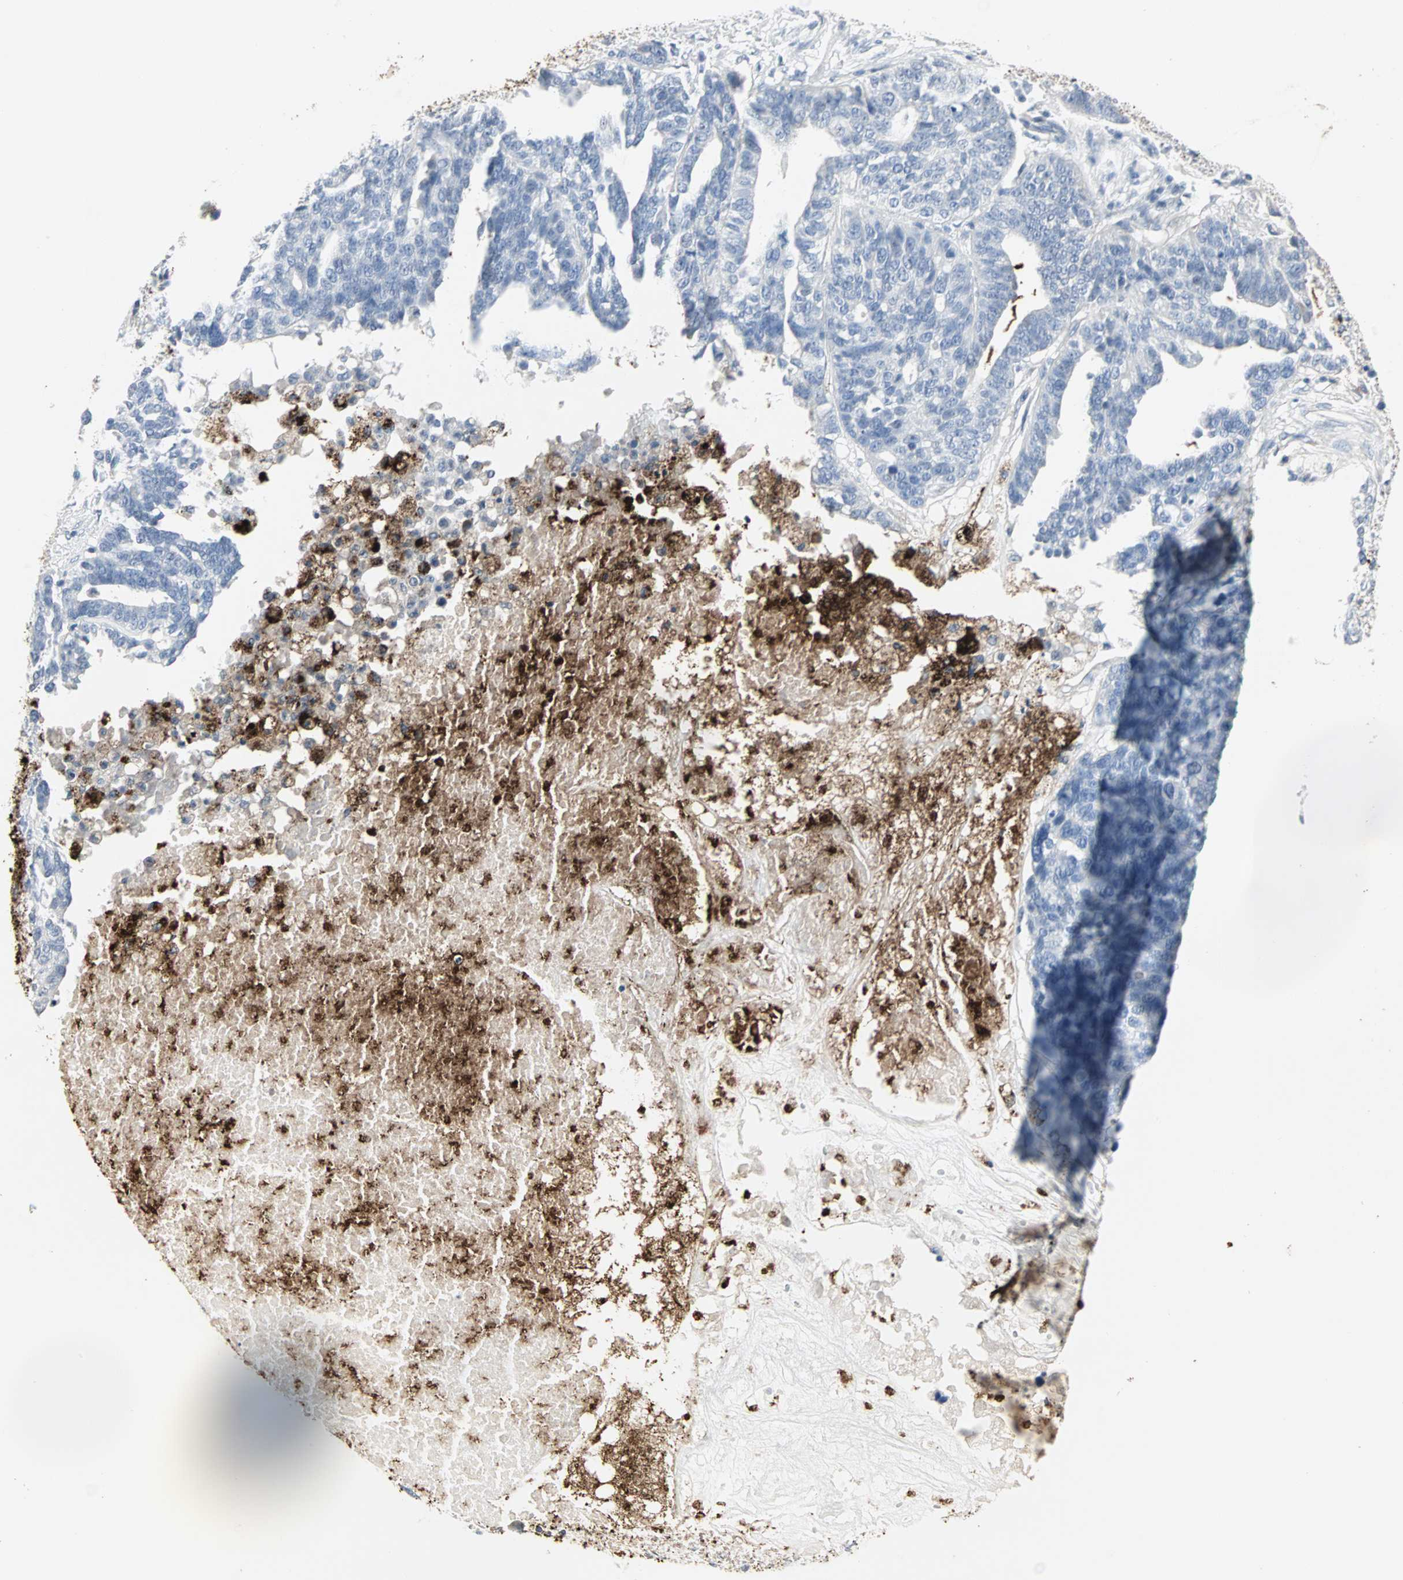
{"staining": {"intensity": "negative", "quantity": "none", "location": "none"}, "tissue": "ovarian cancer", "cell_type": "Tumor cells", "image_type": "cancer", "snomed": [{"axis": "morphology", "description": "Cystadenocarcinoma, serous, NOS"}, {"axis": "topography", "description": "Ovary"}], "caption": "The micrograph reveals no staining of tumor cells in serous cystadenocarcinoma (ovarian).", "gene": "CEACAM6", "patient": {"sex": "female", "age": 59}}